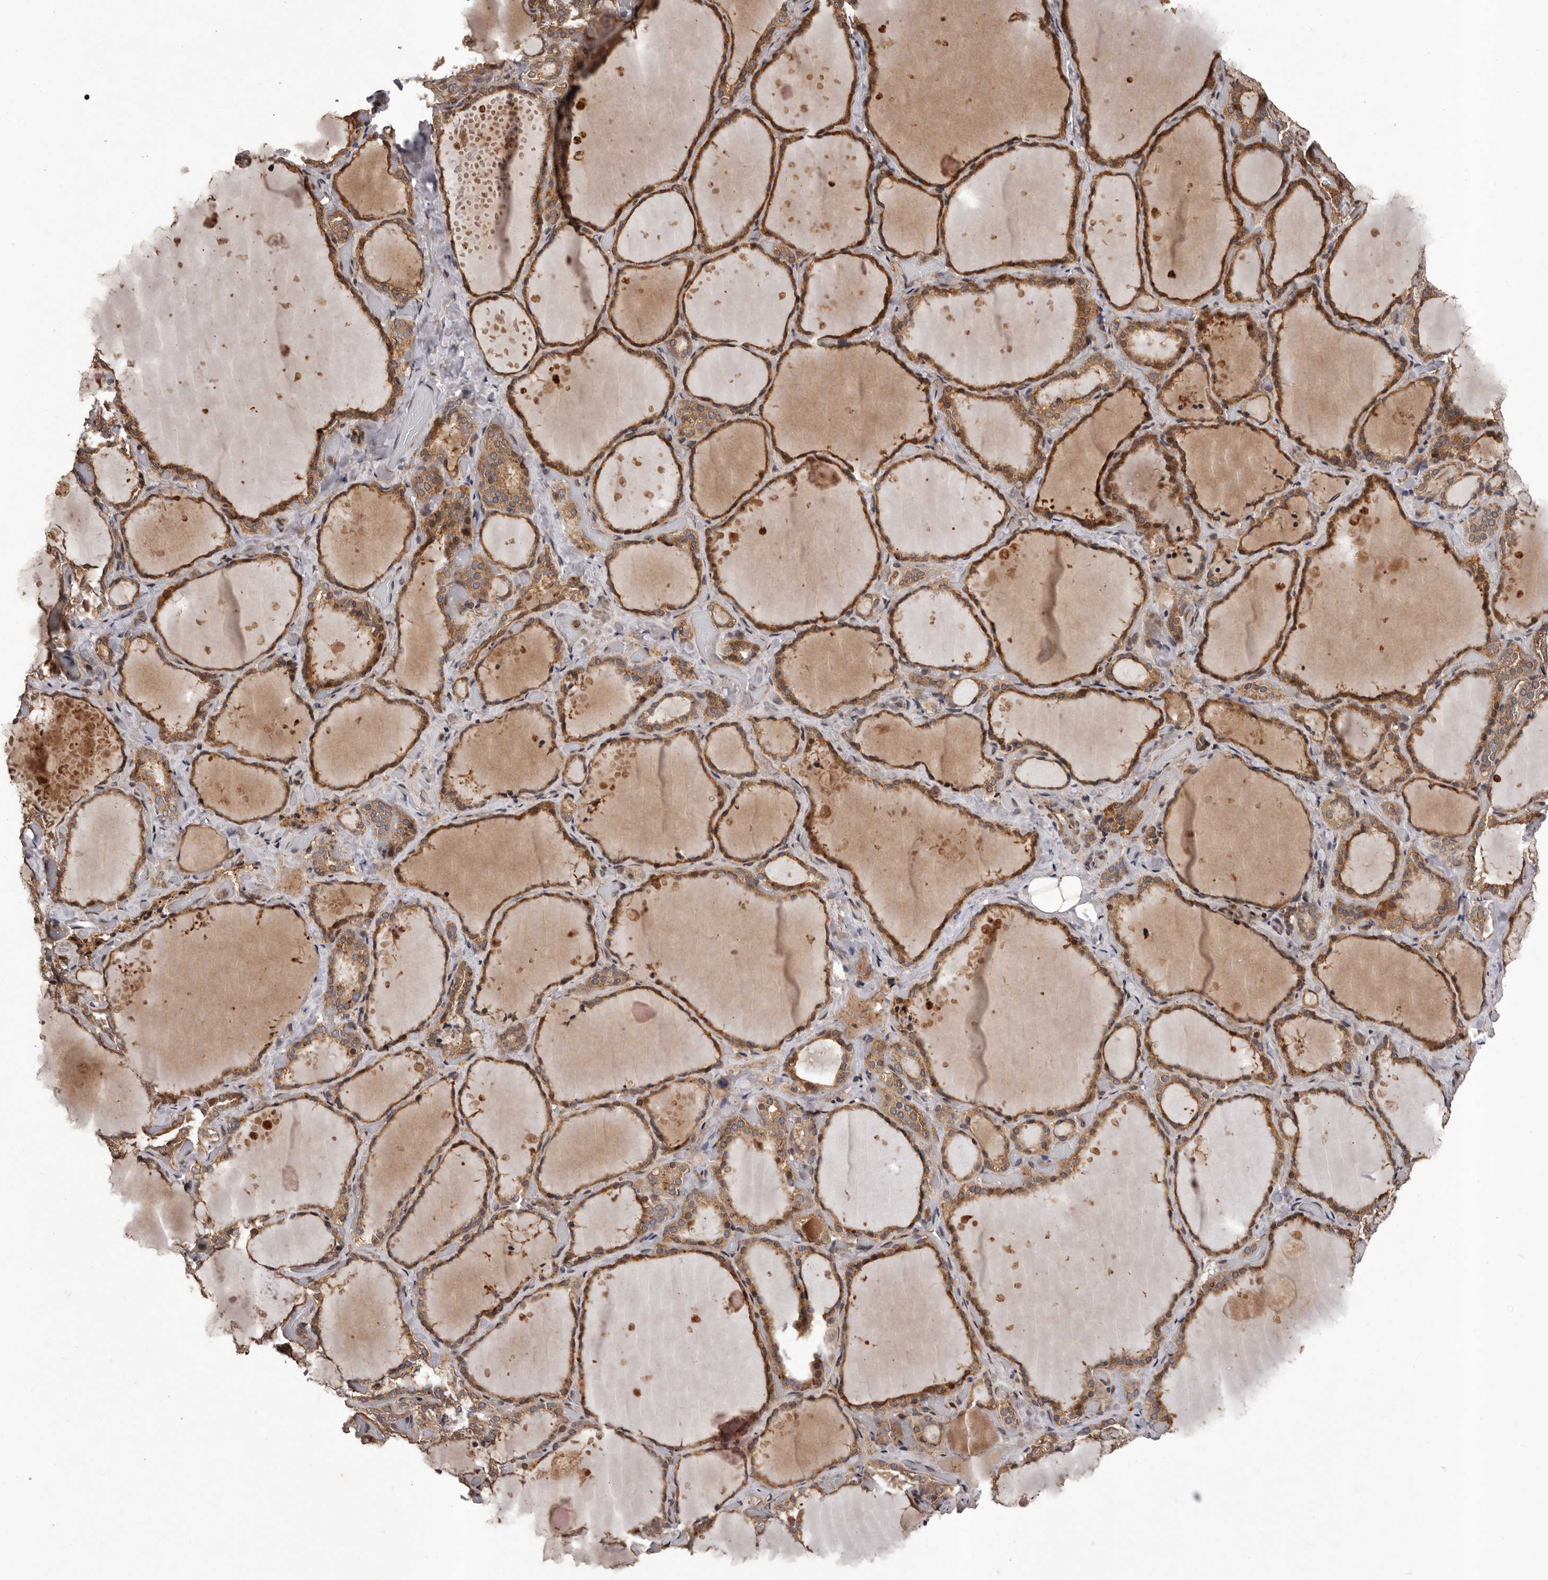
{"staining": {"intensity": "moderate", "quantity": ">75%", "location": "cytoplasmic/membranous"}, "tissue": "thyroid gland", "cell_type": "Glandular cells", "image_type": "normal", "snomed": [{"axis": "morphology", "description": "Normal tissue, NOS"}, {"axis": "topography", "description": "Thyroid gland"}], "caption": "Immunohistochemistry (IHC) staining of normal thyroid gland, which displays medium levels of moderate cytoplasmic/membranous positivity in about >75% of glandular cells indicating moderate cytoplasmic/membranous protein staining. The staining was performed using DAB (3,3'-diaminobenzidine) (brown) for protein detection and nuclei were counterstained in hematoxylin (blue).", "gene": "GADD45B", "patient": {"sex": "female", "age": 44}}